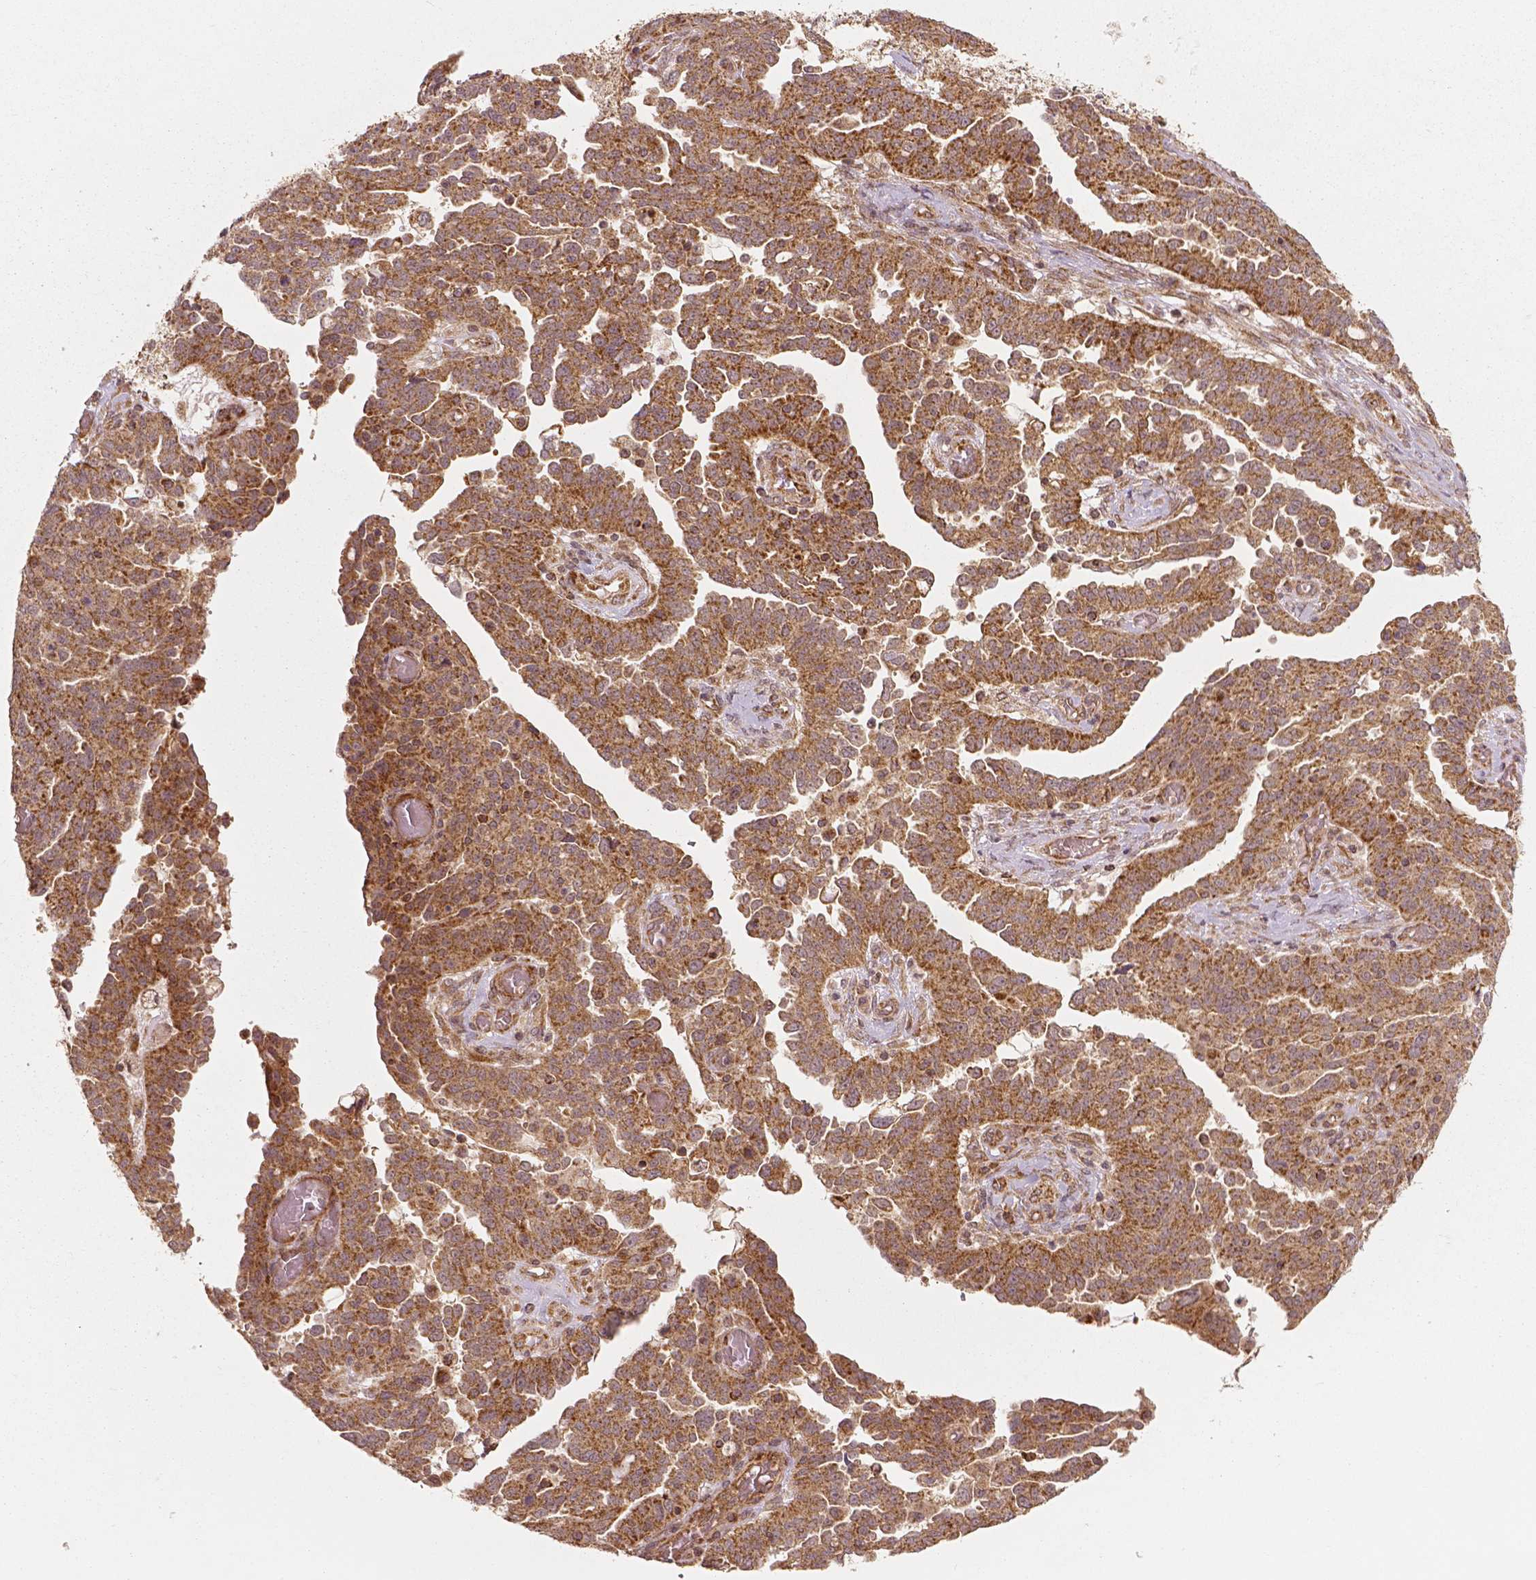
{"staining": {"intensity": "moderate", "quantity": ">75%", "location": "cytoplasmic/membranous"}, "tissue": "ovarian cancer", "cell_type": "Tumor cells", "image_type": "cancer", "snomed": [{"axis": "morphology", "description": "Cystadenocarcinoma, serous, NOS"}, {"axis": "topography", "description": "Ovary"}], "caption": "Protein expression analysis of serous cystadenocarcinoma (ovarian) displays moderate cytoplasmic/membranous expression in approximately >75% of tumor cells.", "gene": "PGAM5", "patient": {"sex": "female", "age": 67}}